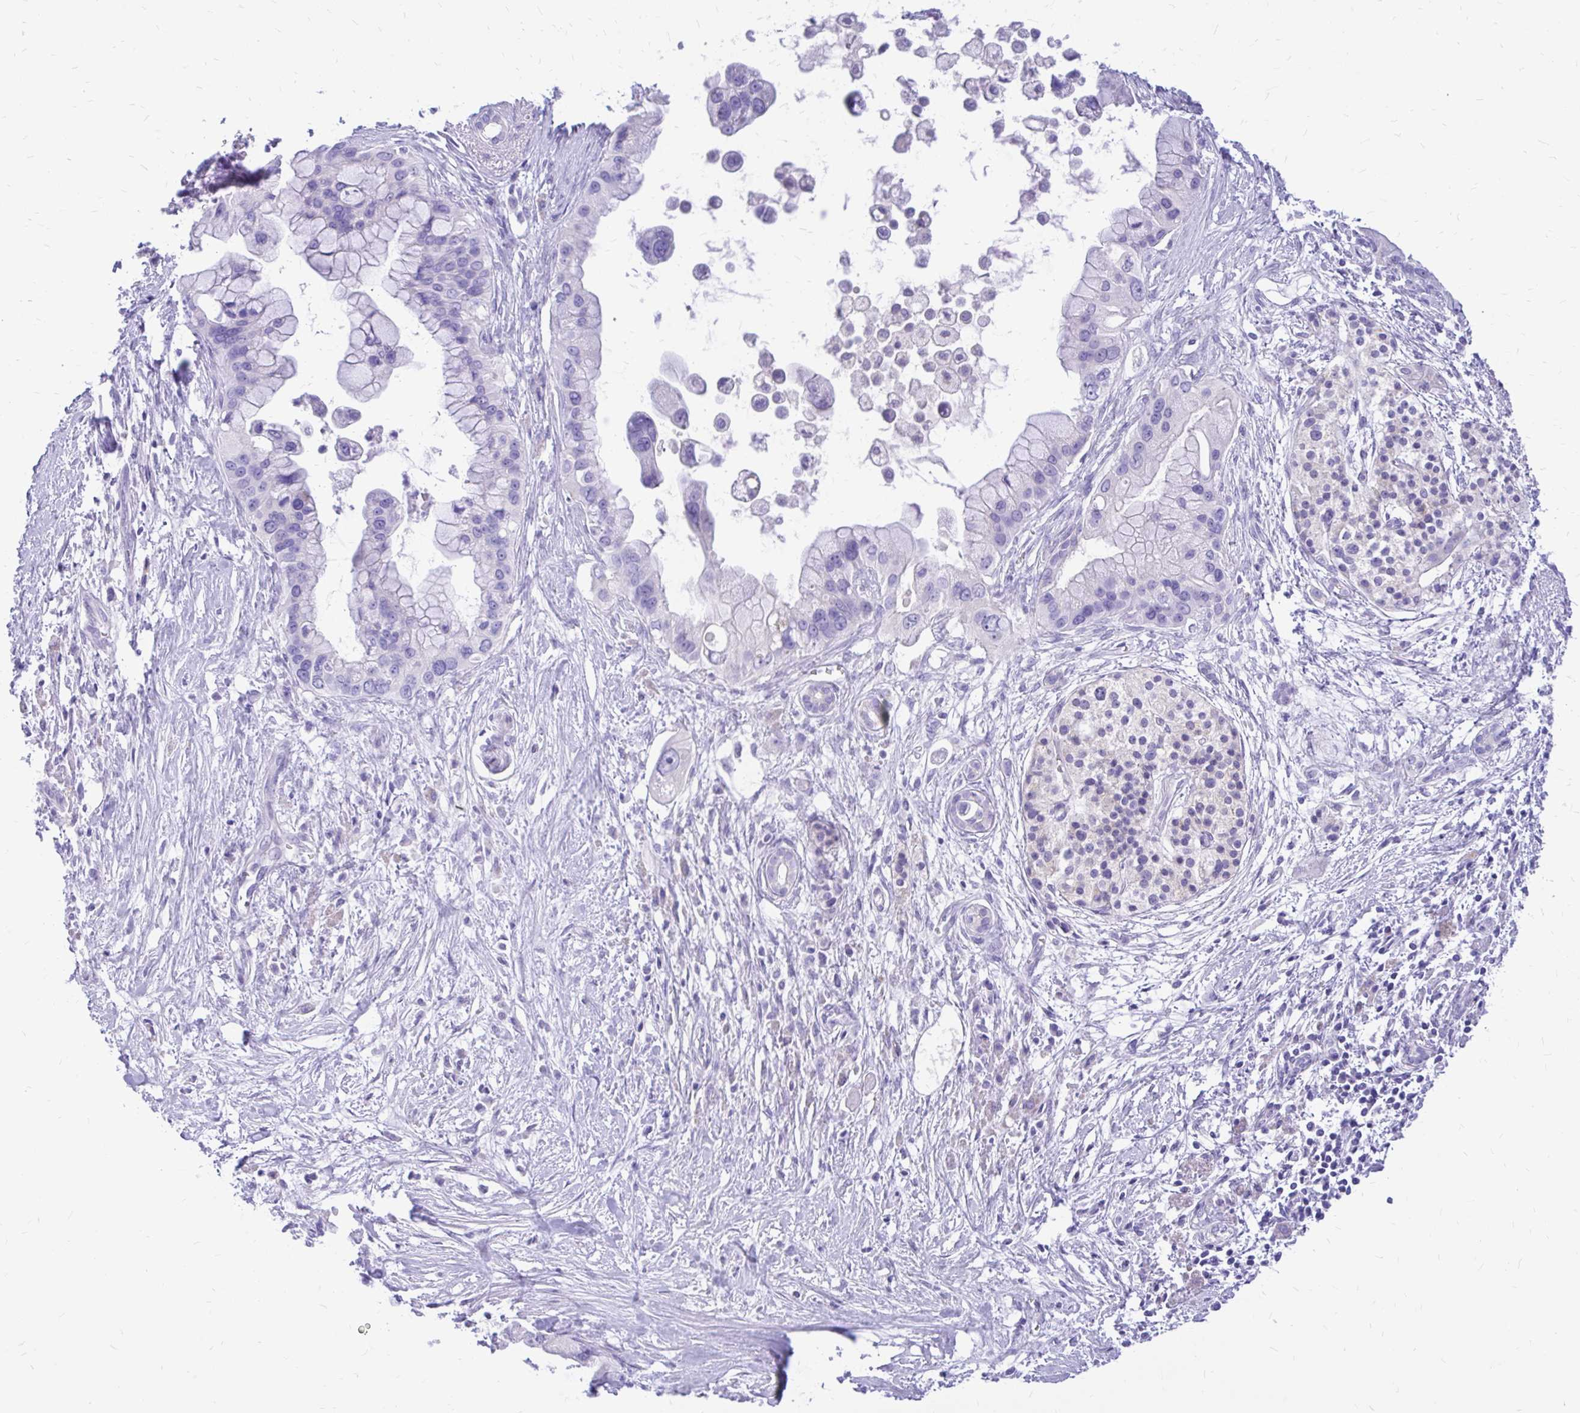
{"staining": {"intensity": "negative", "quantity": "none", "location": "none"}, "tissue": "pancreatic cancer", "cell_type": "Tumor cells", "image_type": "cancer", "snomed": [{"axis": "morphology", "description": "Adenocarcinoma, NOS"}, {"axis": "topography", "description": "Pancreas"}], "caption": "Immunohistochemistry (IHC) image of neoplastic tissue: human adenocarcinoma (pancreatic) stained with DAB exhibits no significant protein expression in tumor cells.", "gene": "MAP1LC3A", "patient": {"sex": "female", "age": 83}}